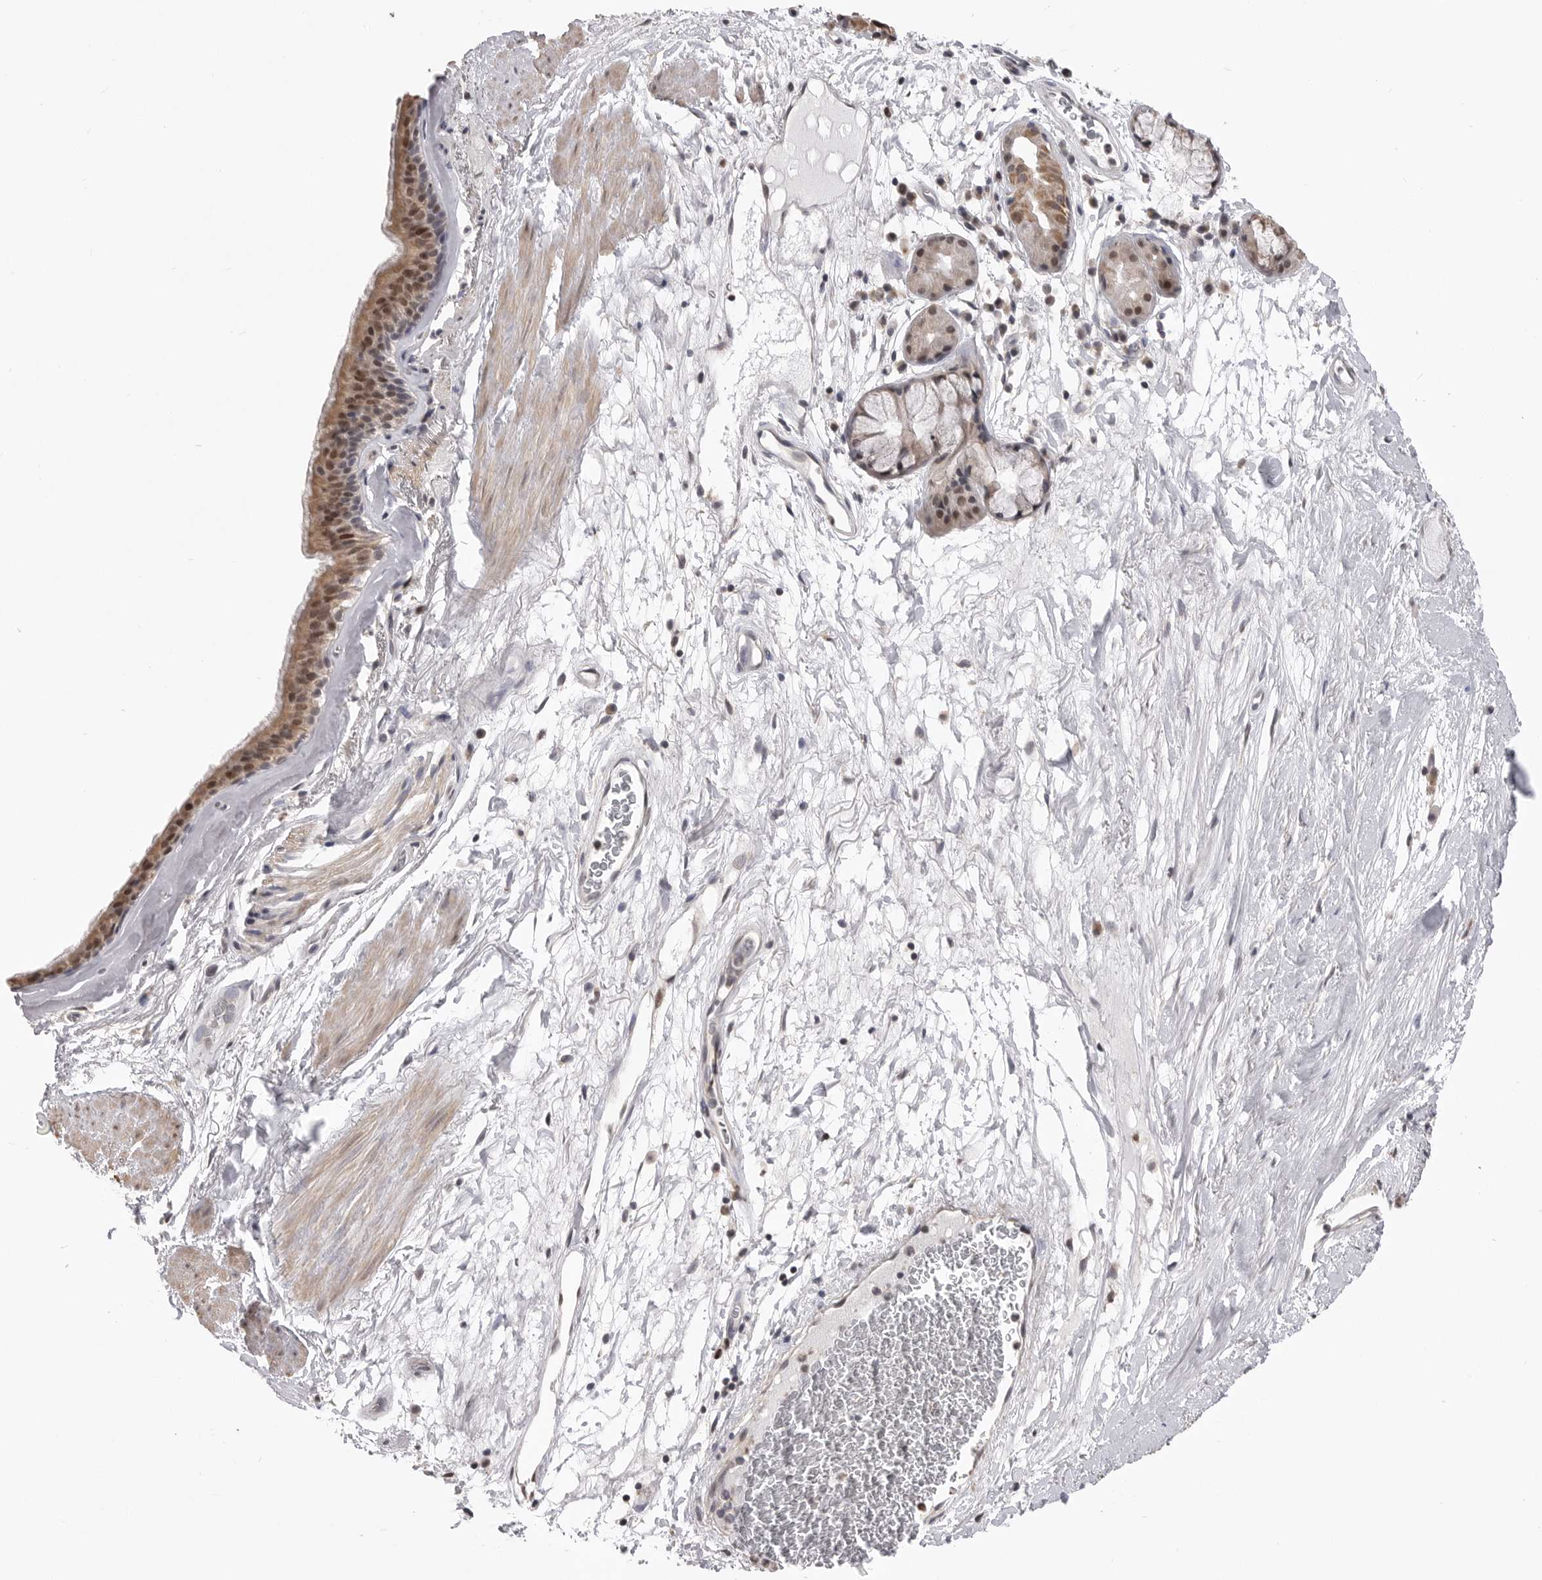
{"staining": {"intensity": "moderate", "quantity": ">75%", "location": "cytoplasmic/membranous,nuclear"}, "tissue": "bronchus", "cell_type": "Respiratory epithelial cells", "image_type": "normal", "snomed": [{"axis": "morphology", "description": "Normal tissue, NOS"}, {"axis": "topography", "description": "Cartilage tissue"}], "caption": "Immunohistochemistry photomicrograph of benign human bronchus stained for a protein (brown), which shows medium levels of moderate cytoplasmic/membranous,nuclear expression in approximately >75% of respiratory epithelial cells.", "gene": "SMARCC1", "patient": {"sex": "female", "age": 63}}